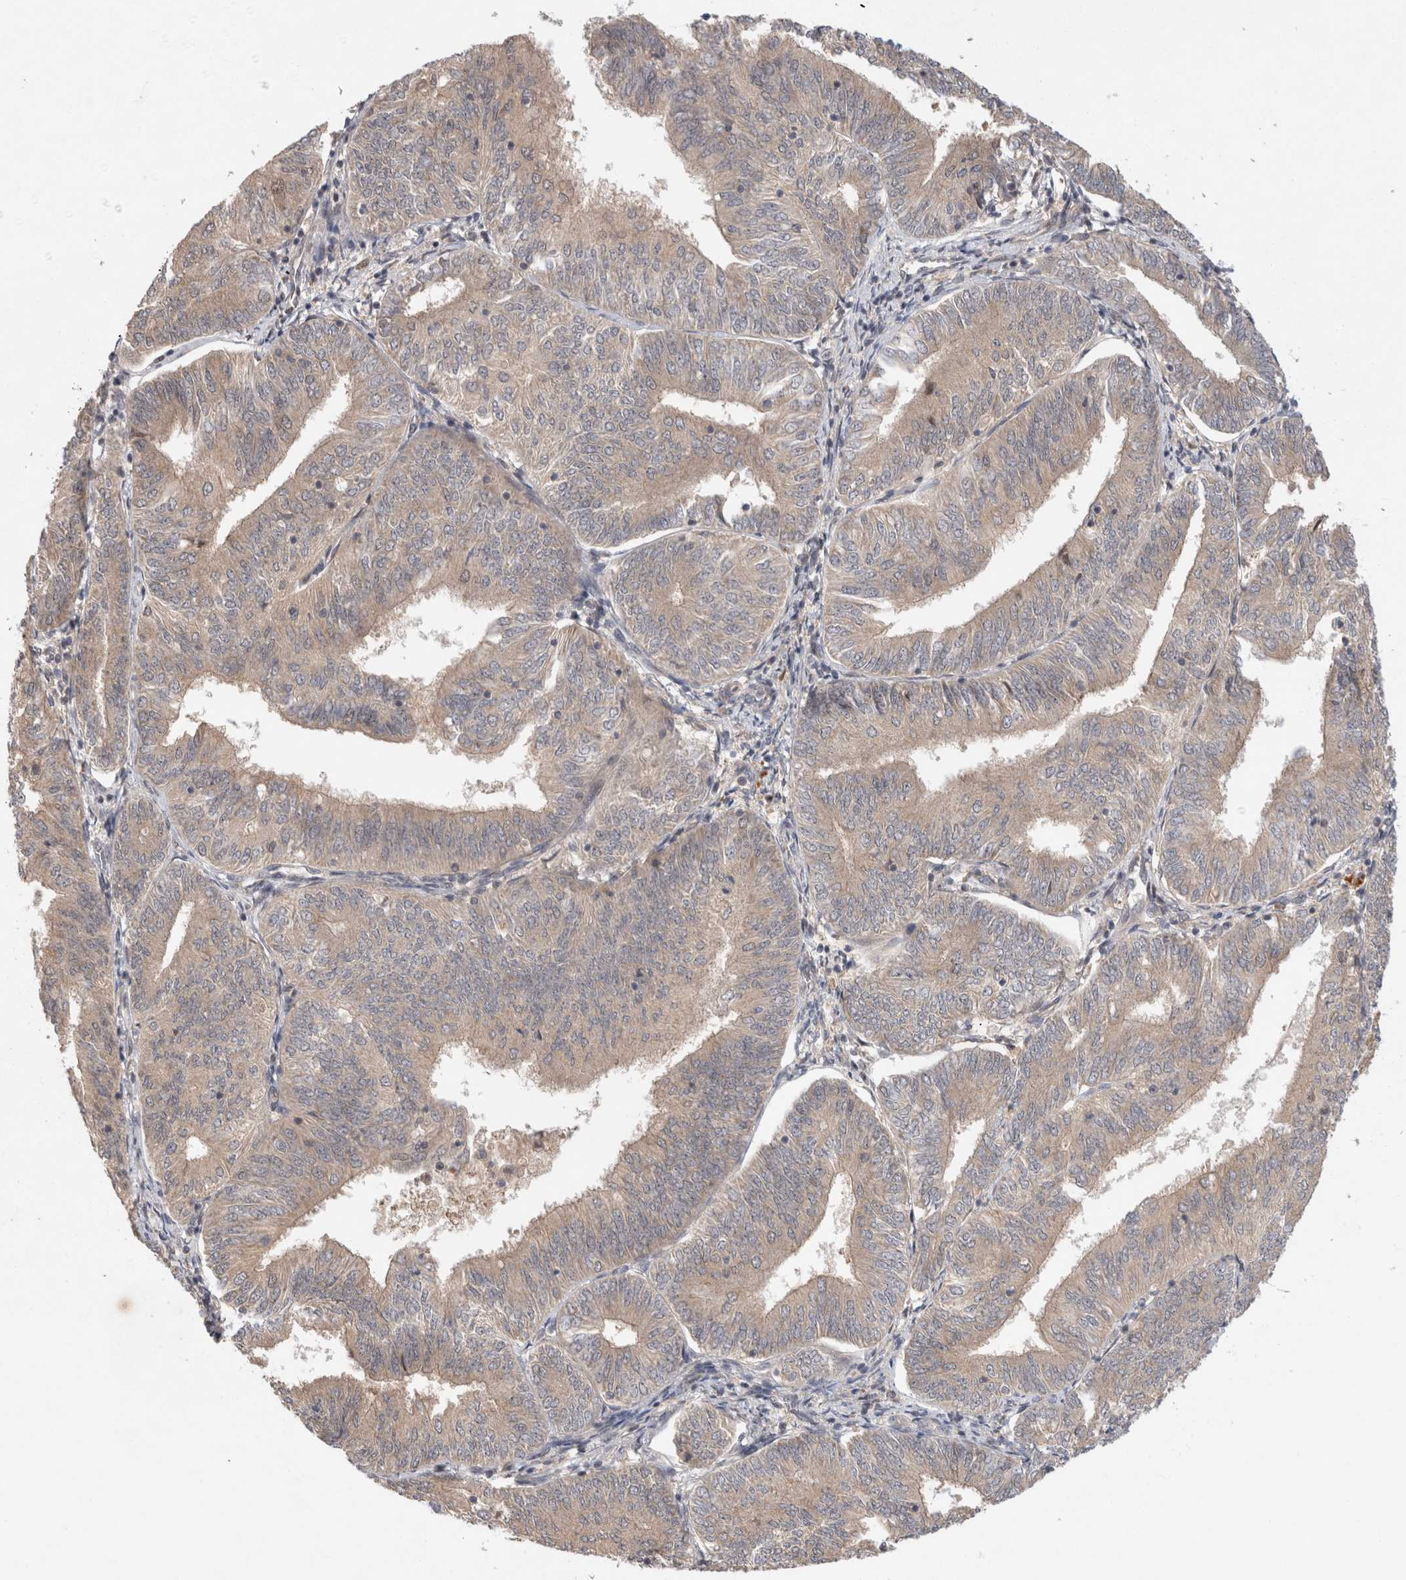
{"staining": {"intensity": "weak", "quantity": "25%-75%", "location": "cytoplasmic/membranous"}, "tissue": "endometrial cancer", "cell_type": "Tumor cells", "image_type": "cancer", "snomed": [{"axis": "morphology", "description": "Adenocarcinoma, NOS"}, {"axis": "topography", "description": "Endometrium"}], "caption": "Protein expression analysis of human endometrial cancer reveals weak cytoplasmic/membranous positivity in approximately 25%-75% of tumor cells.", "gene": "HTT", "patient": {"sex": "female", "age": 58}}